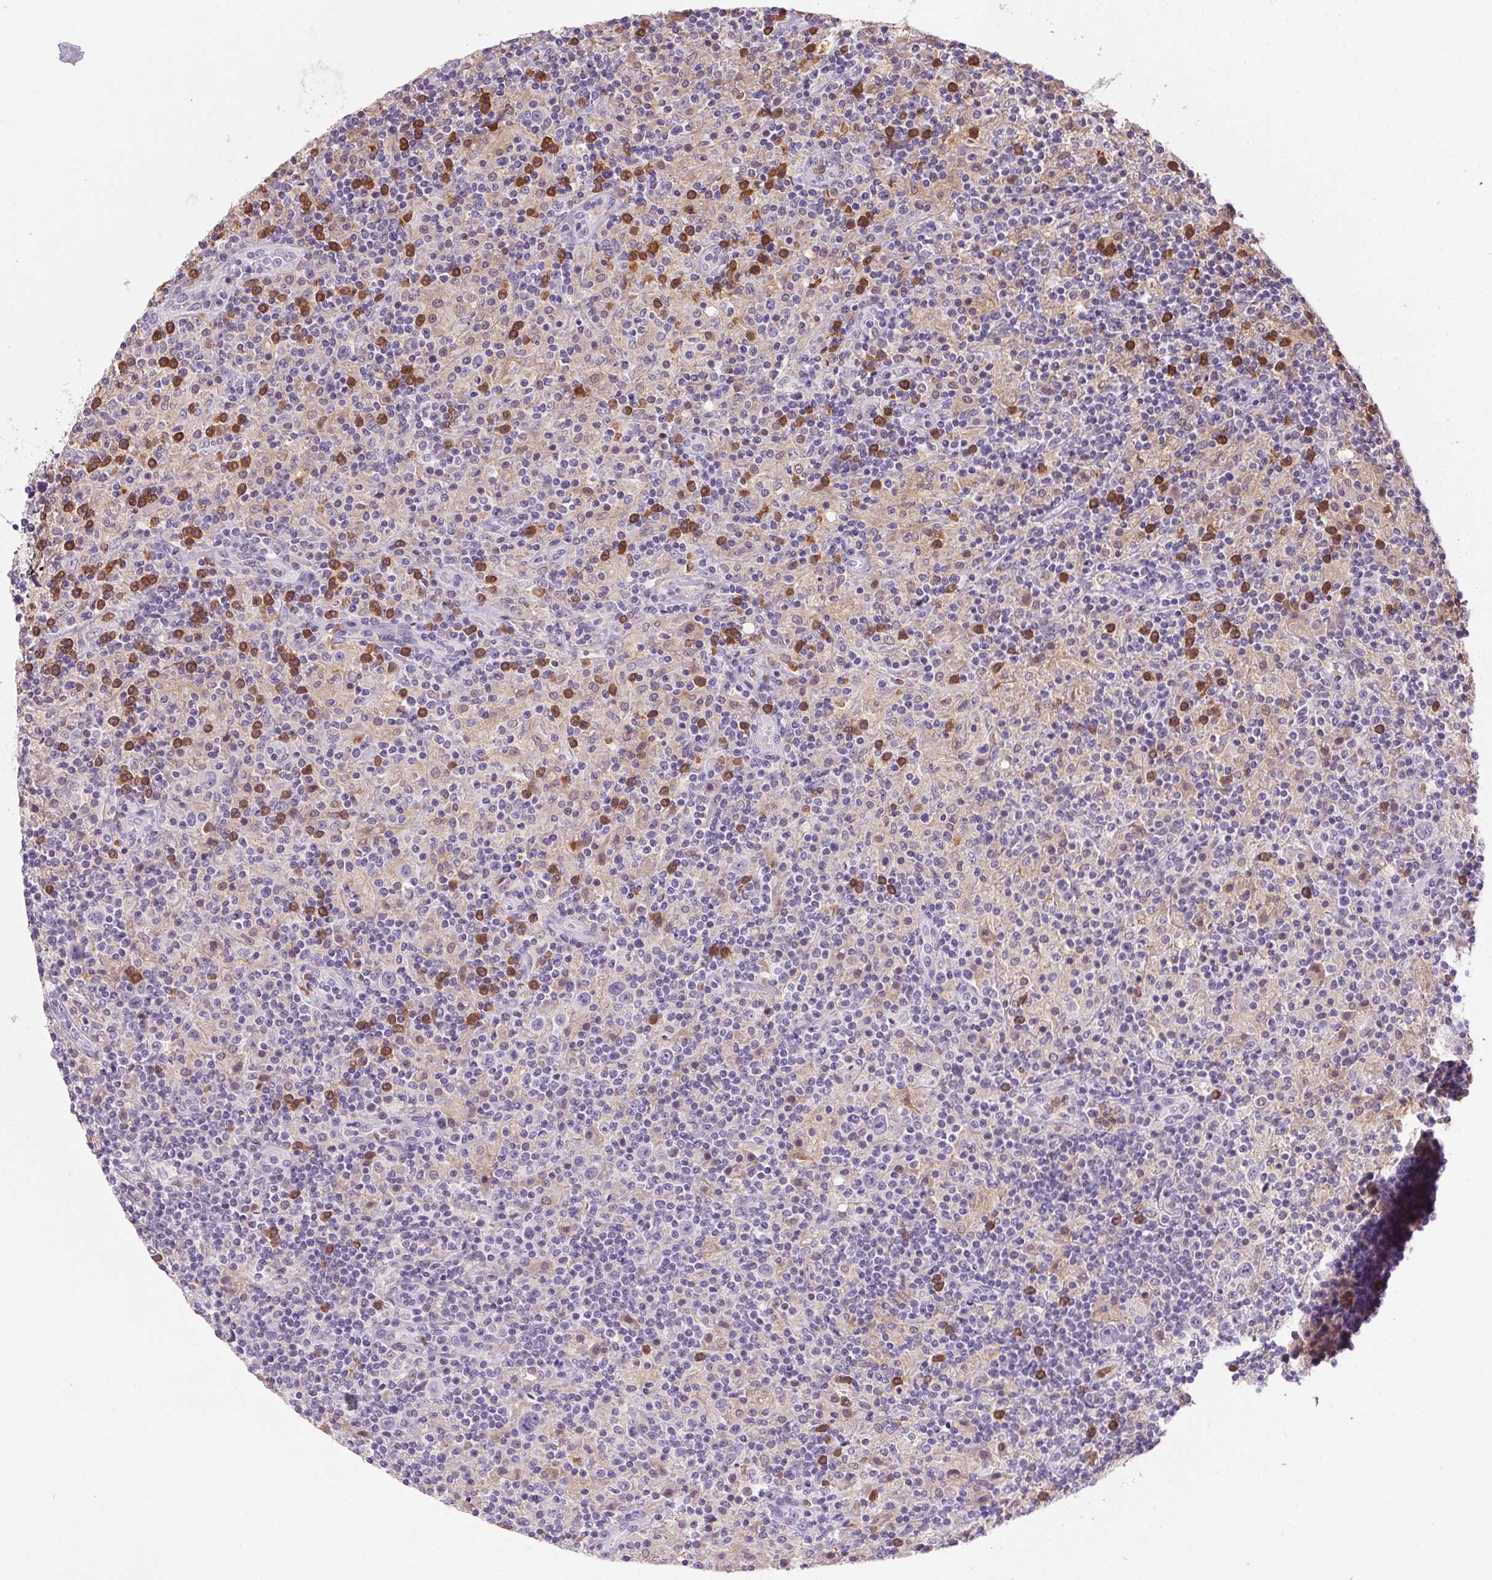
{"staining": {"intensity": "negative", "quantity": "none", "location": "none"}, "tissue": "lymphoma", "cell_type": "Tumor cells", "image_type": "cancer", "snomed": [{"axis": "morphology", "description": "Hodgkin's disease, NOS"}, {"axis": "topography", "description": "Lymph node"}], "caption": "This is a photomicrograph of immunohistochemistry (IHC) staining of Hodgkin's disease, which shows no staining in tumor cells.", "gene": "DNAJC5G", "patient": {"sex": "male", "age": 70}}